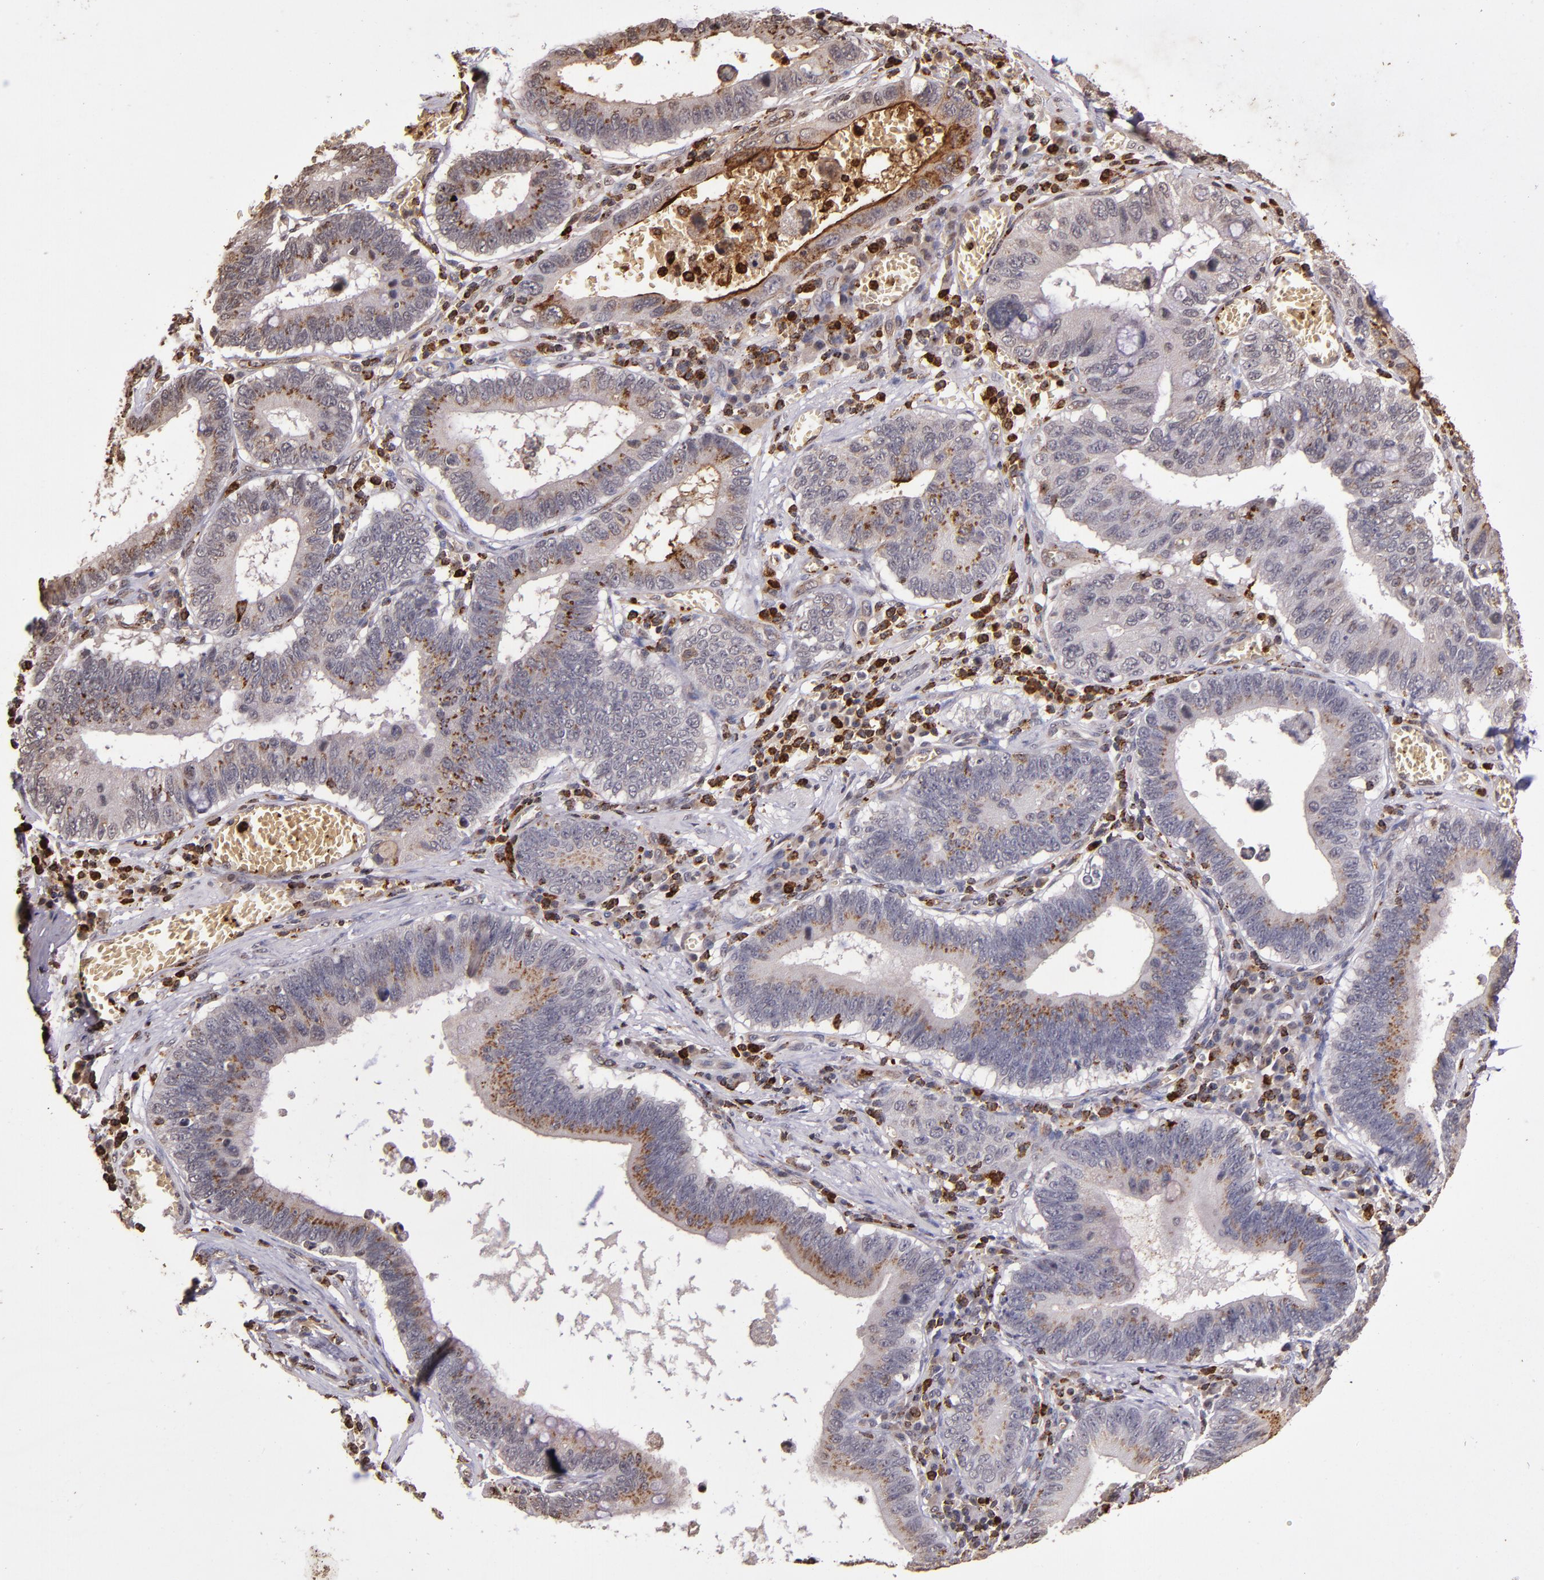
{"staining": {"intensity": "moderate", "quantity": "25%-75%", "location": "cytoplasmic/membranous"}, "tissue": "stomach cancer", "cell_type": "Tumor cells", "image_type": "cancer", "snomed": [{"axis": "morphology", "description": "Adenocarcinoma, NOS"}, {"axis": "topography", "description": "Stomach"}, {"axis": "topography", "description": "Gastric cardia"}], "caption": "Immunohistochemistry (IHC) histopathology image of adenocarcinoma (stomach) stained for a protein (brown), which demonstrates medium levels of moderate cytoplasmic/membranous positivity in approximately 25%-75% of tumor cells.", "gene": "SLC2A3", "patient": {"sex": "male", "age": 59}}